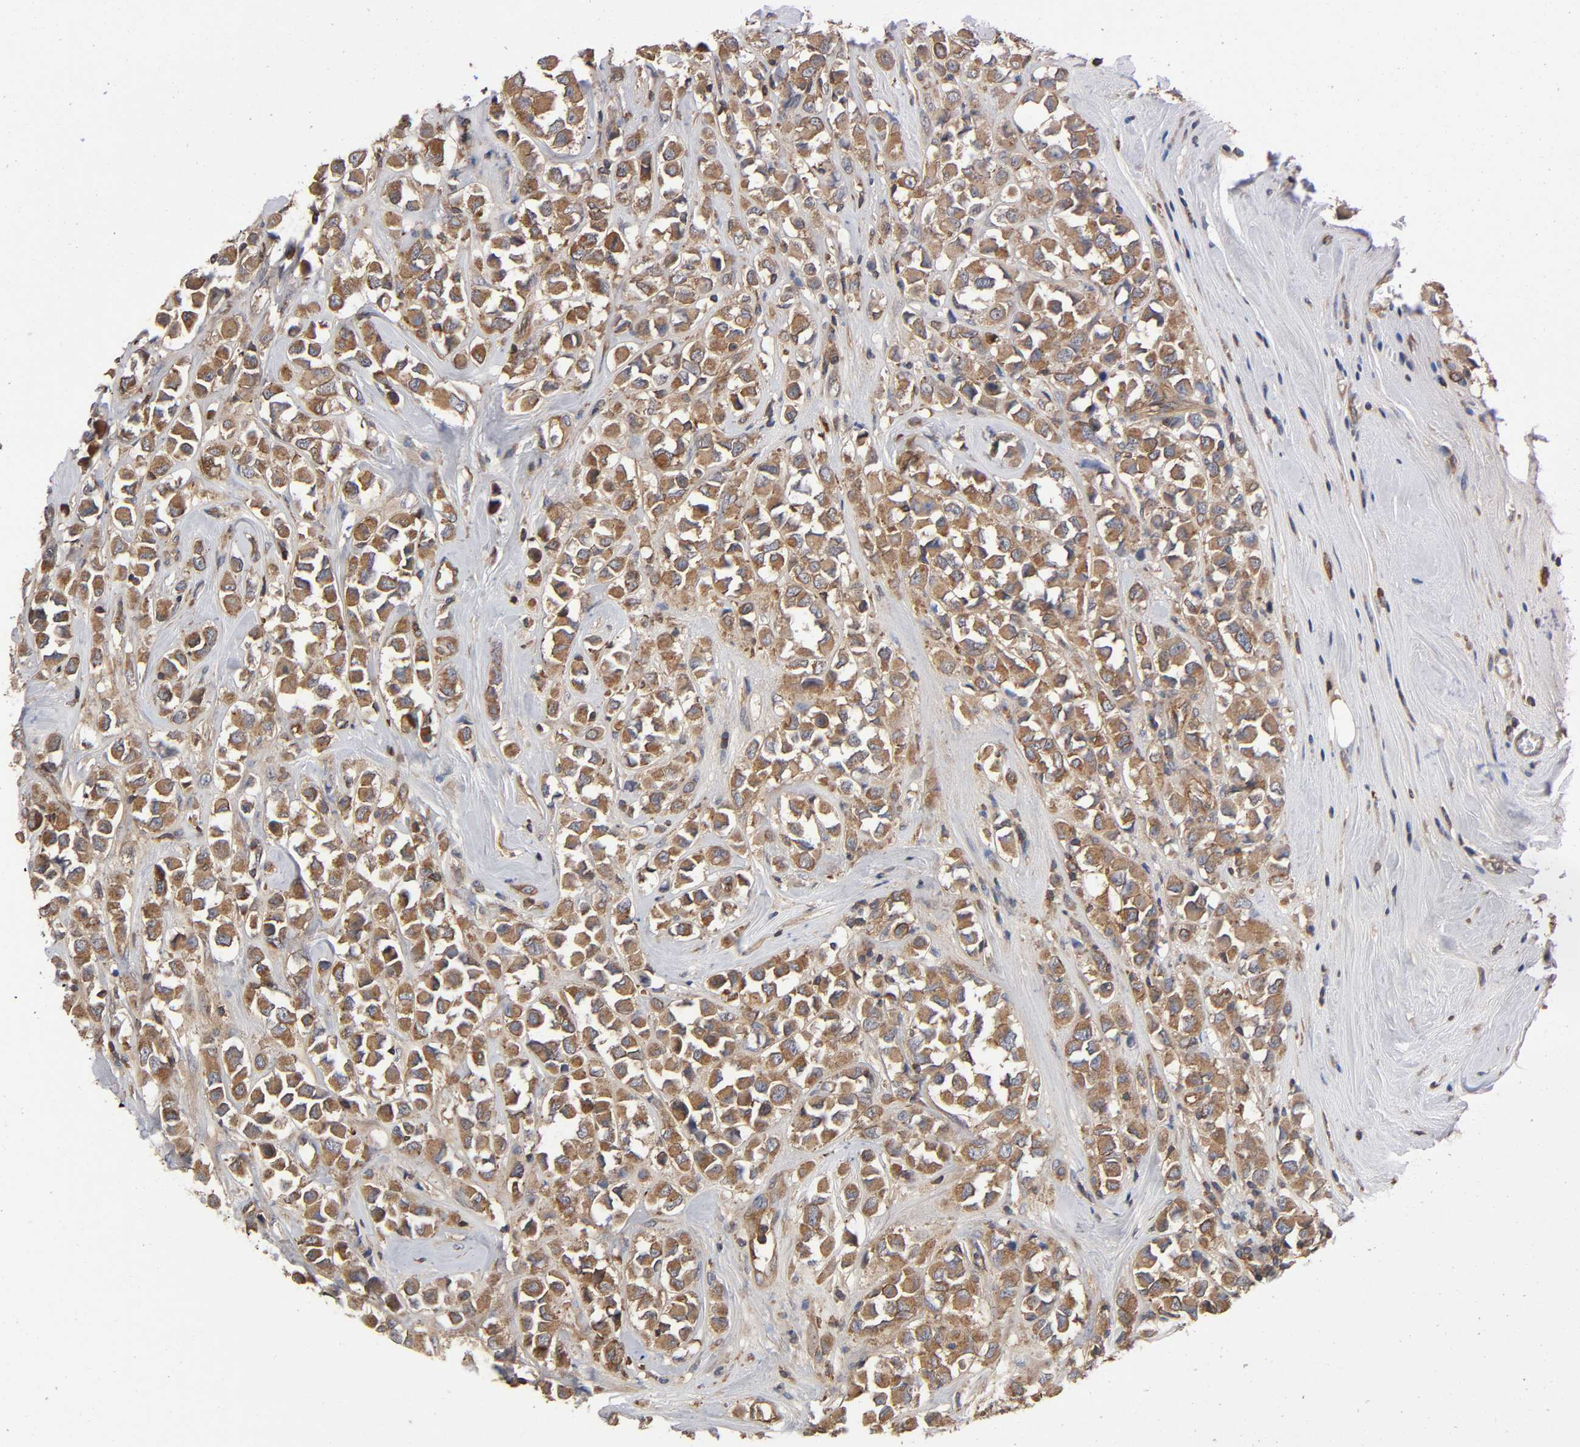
{"staining": {"intensity": "moderate", "quantity": ">75%", "location": "cytoplasmic/membranous"}, "tissue": "breast cancer", "cell_type": "Tumor cells", "image_type": "cancer", "snomed": [{"axis": "morphology", "description": "Duct carcinoma"}, {"axis": "topography", "description": "Breast"}], "caption": "Protein analysis of breast cancer (infiltrating ductal carcinoma) tissue exhibits moderate cytoplasmic/membranous expression in about >75% of tumor cells.", "gene": "LAMTOR2", "patient": {"sex": "female", "age": 61}}